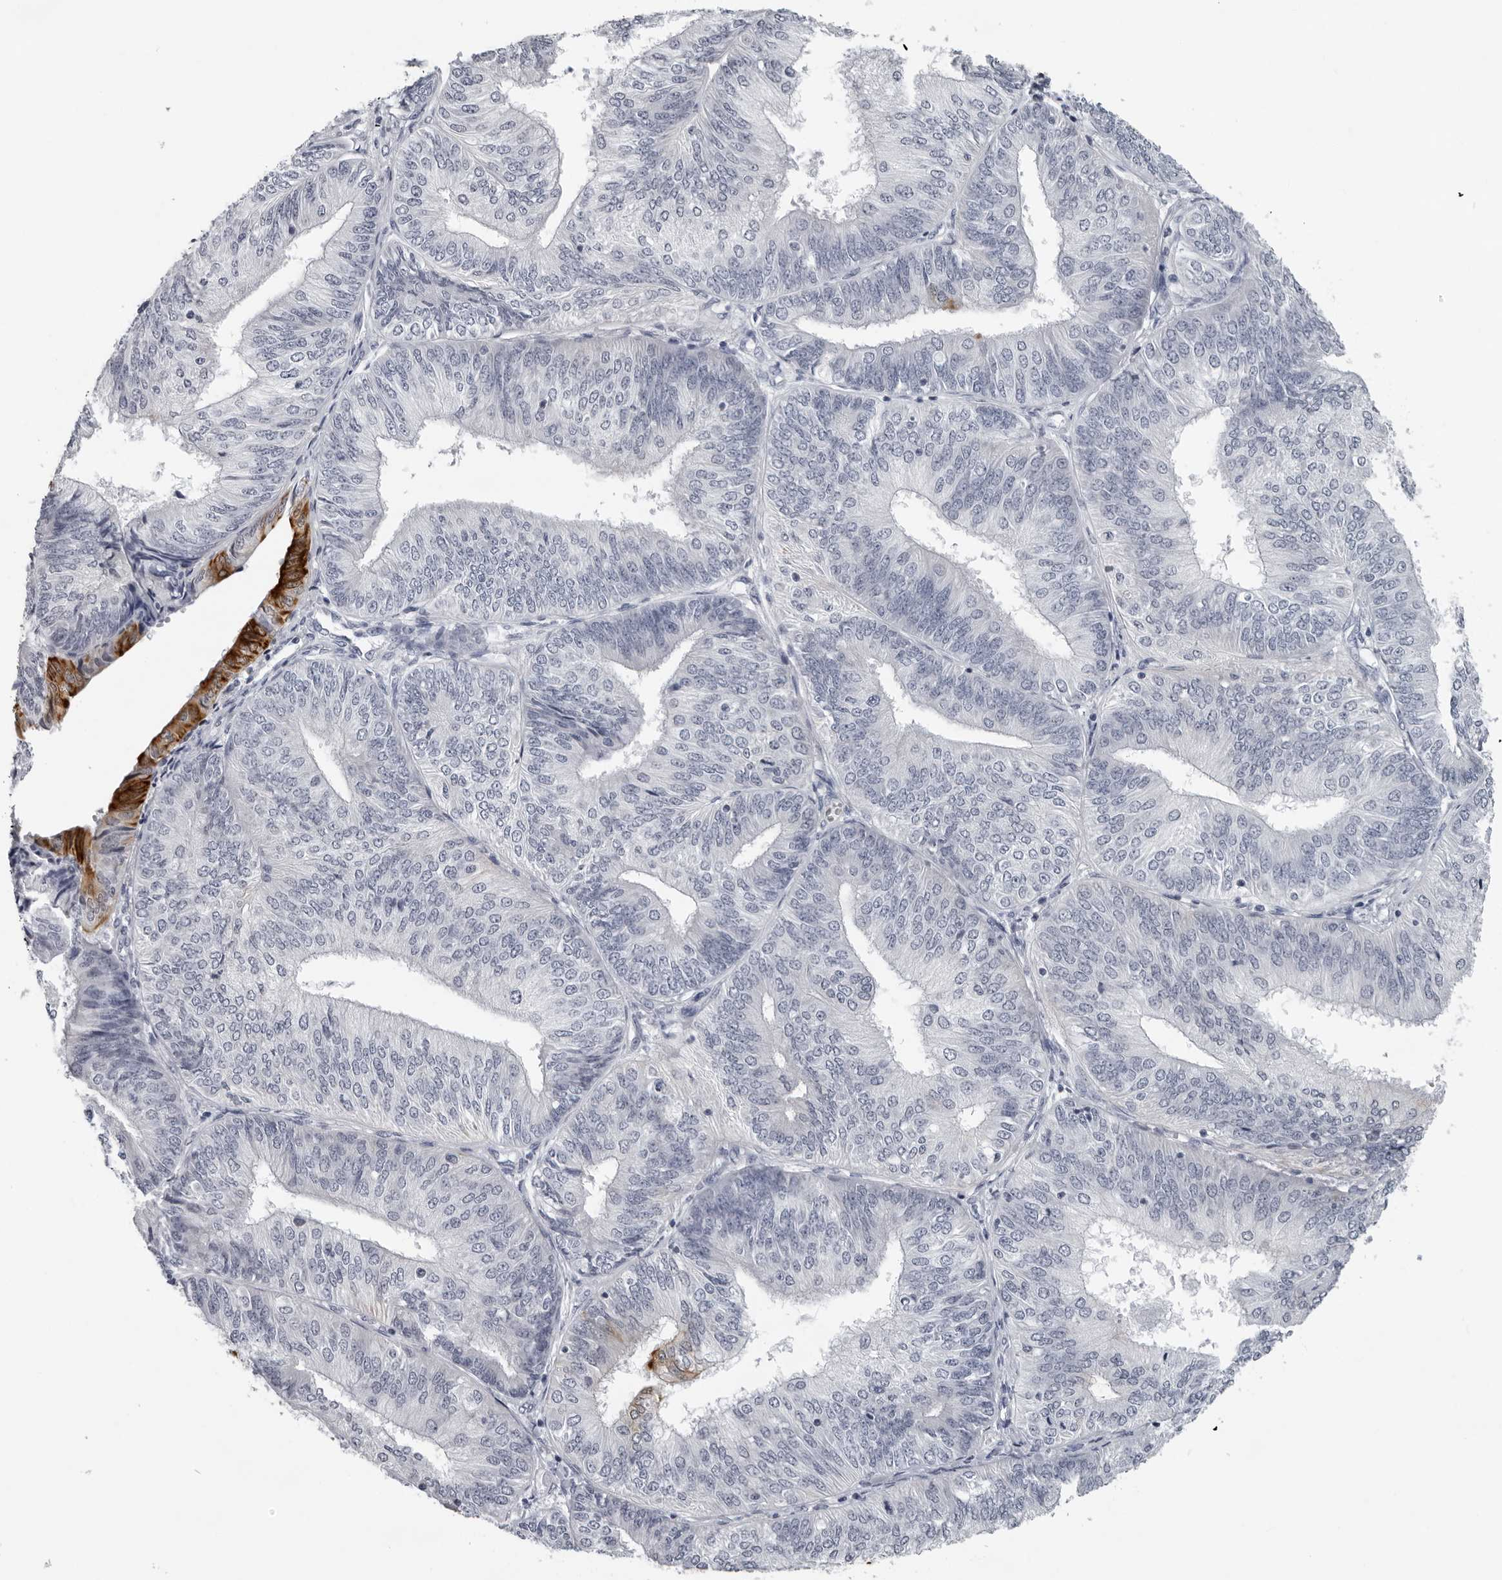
{"staining": {"intensity": "strong", "quantity": "<25%", "location": "cytoplasmic/membranous"}, "tissue": "endometrial cancer", "cell_type": "Tumor cells", "image_type": "cancer", "snomed": [{"axis": "morphology", "description": "Adenocarcinoma, NOS"}, {"axis": "topography", "description": "Endometrium"}], "caption": "IHC of endometrial cancer demonstrates medium levels of strong cytoplasmic/membranous expression in approximately <25% of tumor cells.", "gene": "CCDC28B", "patient": {"sex": "female", "age": 58}}